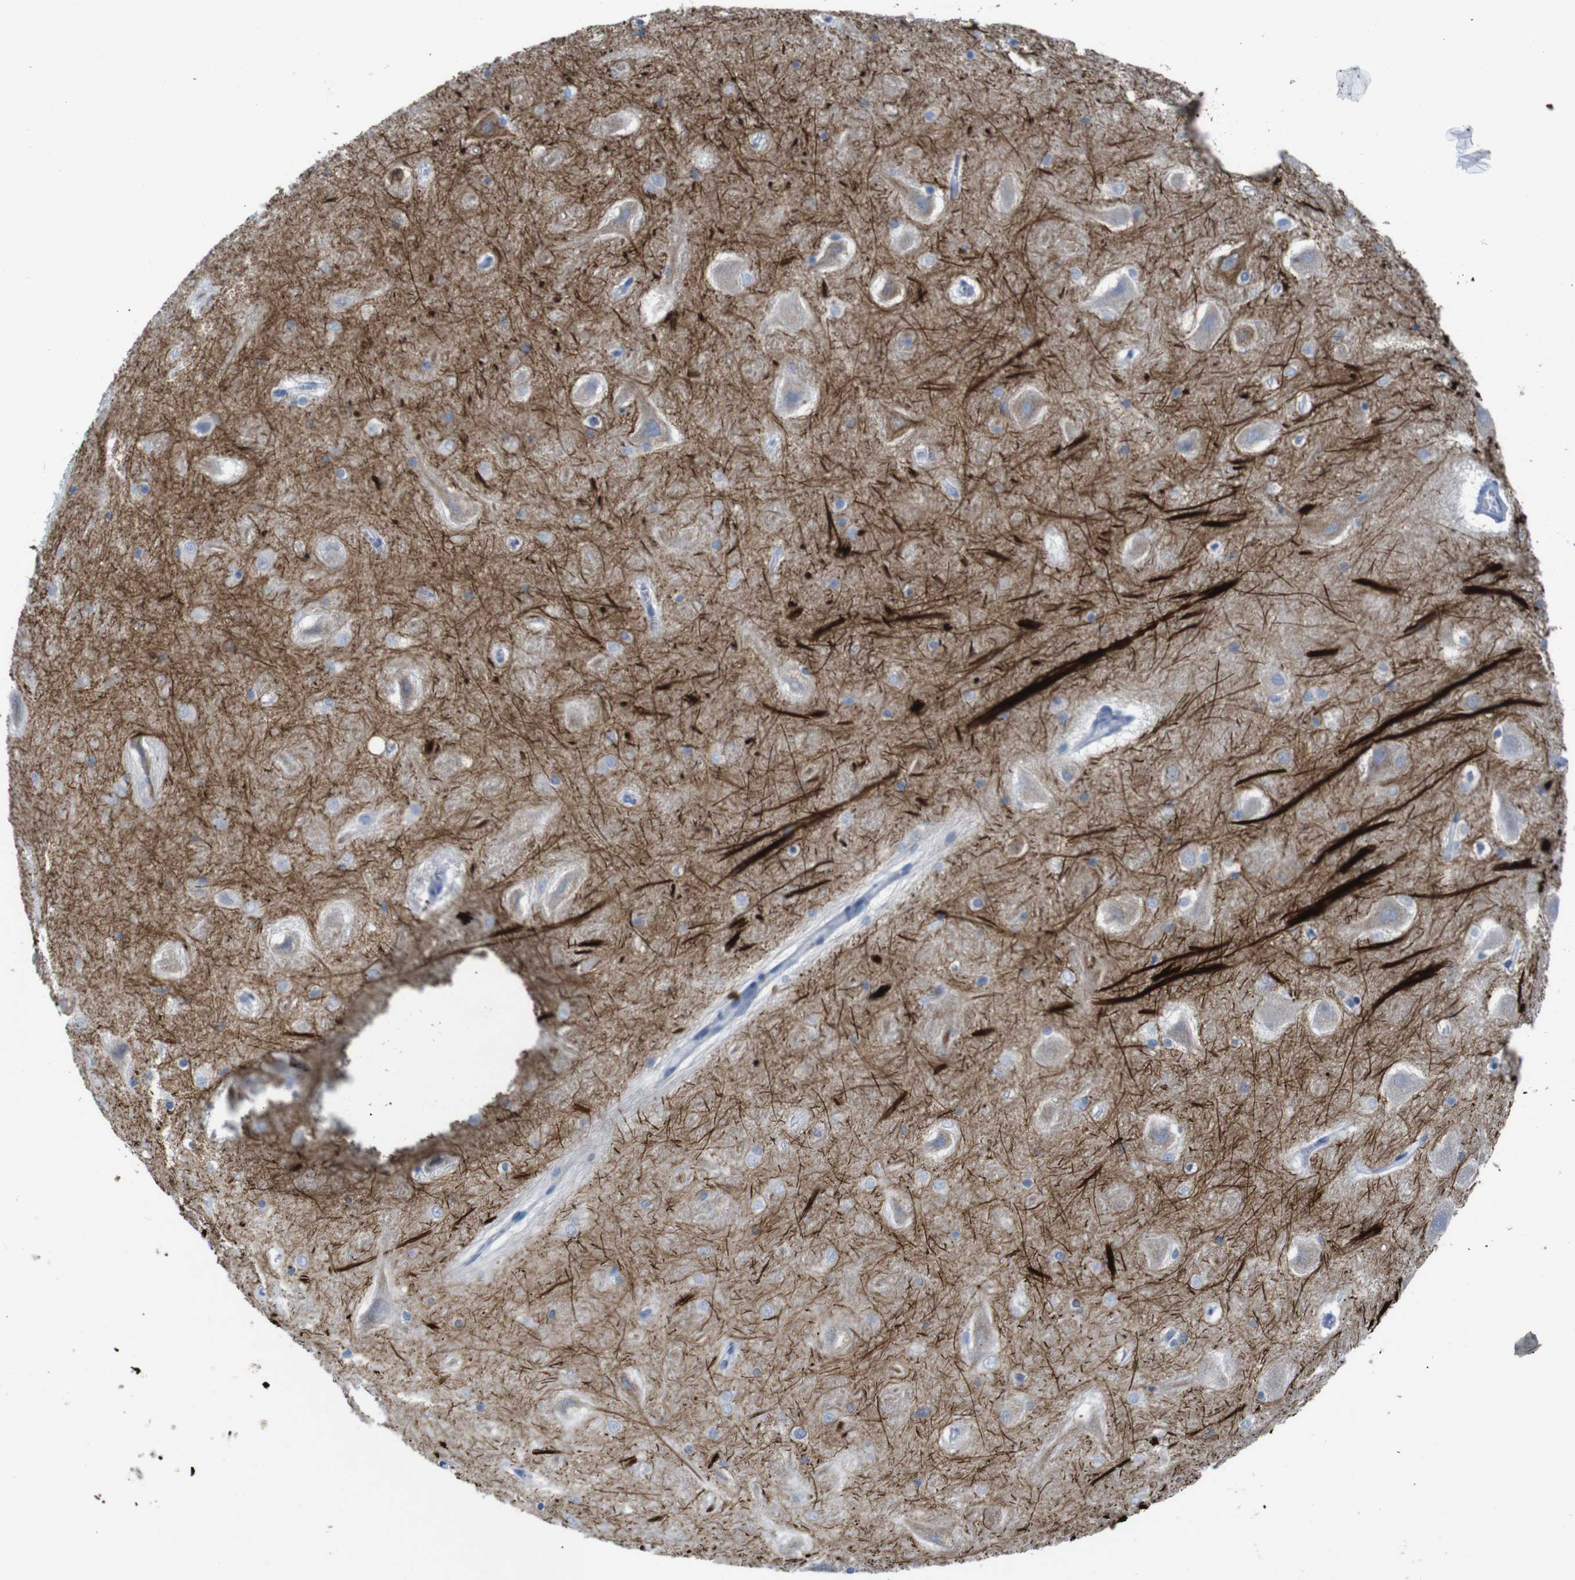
{"staining": {"intensity": "negative", "quantity": "none", "location": "none"}, "tissue": "hippocampus", "cell_type": "Glial cells", "image_type": "normal", "snomed": [{"axis": "morphology", "description": "Normal tissue, NOS"}, {"axis": "topography", "description": "Hippocampus"}], "caption": "The photomicrograph displays no staining of glial cells in normal hippocampus.", "gene": "ANK3", "patient": {"sex": "male", "age": 45}}